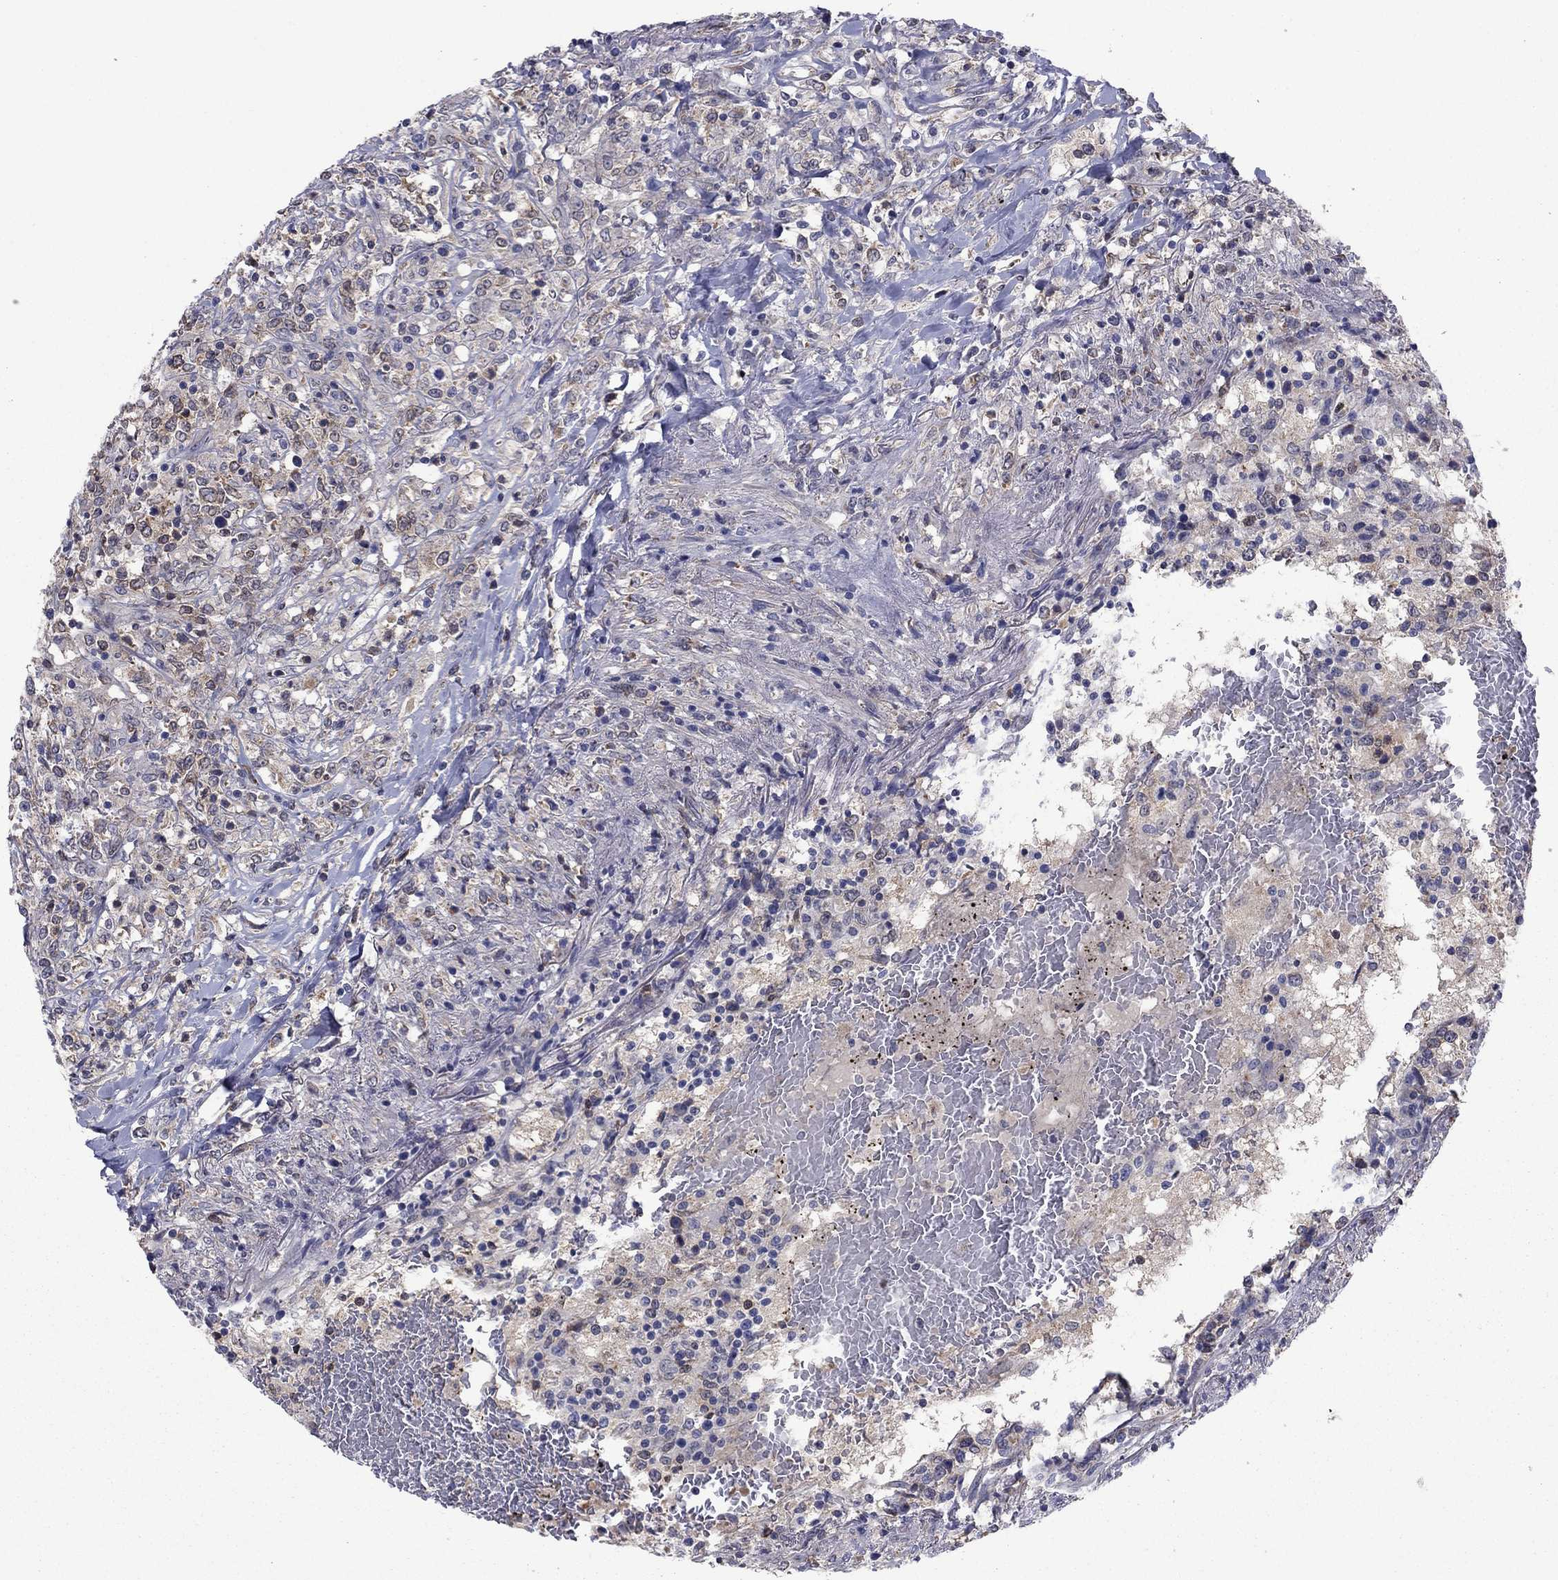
{"staining": {"intensity": "weak", "quantity": "25%-75%", "location": "cytoplasmic/membranous"}, "tissue": "lymphoma", "cell_type": "Tumor cells", "image_type": "cancer", "snomed": [{"axis": "morphology", "description": "Malignant lymphoma, non-Hodgkin's type, High grade"}, {"axis": "topography", "description": "Lung"}], "caption": "The immunohistochemical stain labels weak cytoplasmic/membranous positivity in tumor cells of high-grade malignant lymphoma, non-Hodgkin's type tissue.", "gene": "GRHPR", "patient": {"sex": "male", "age": 79}}